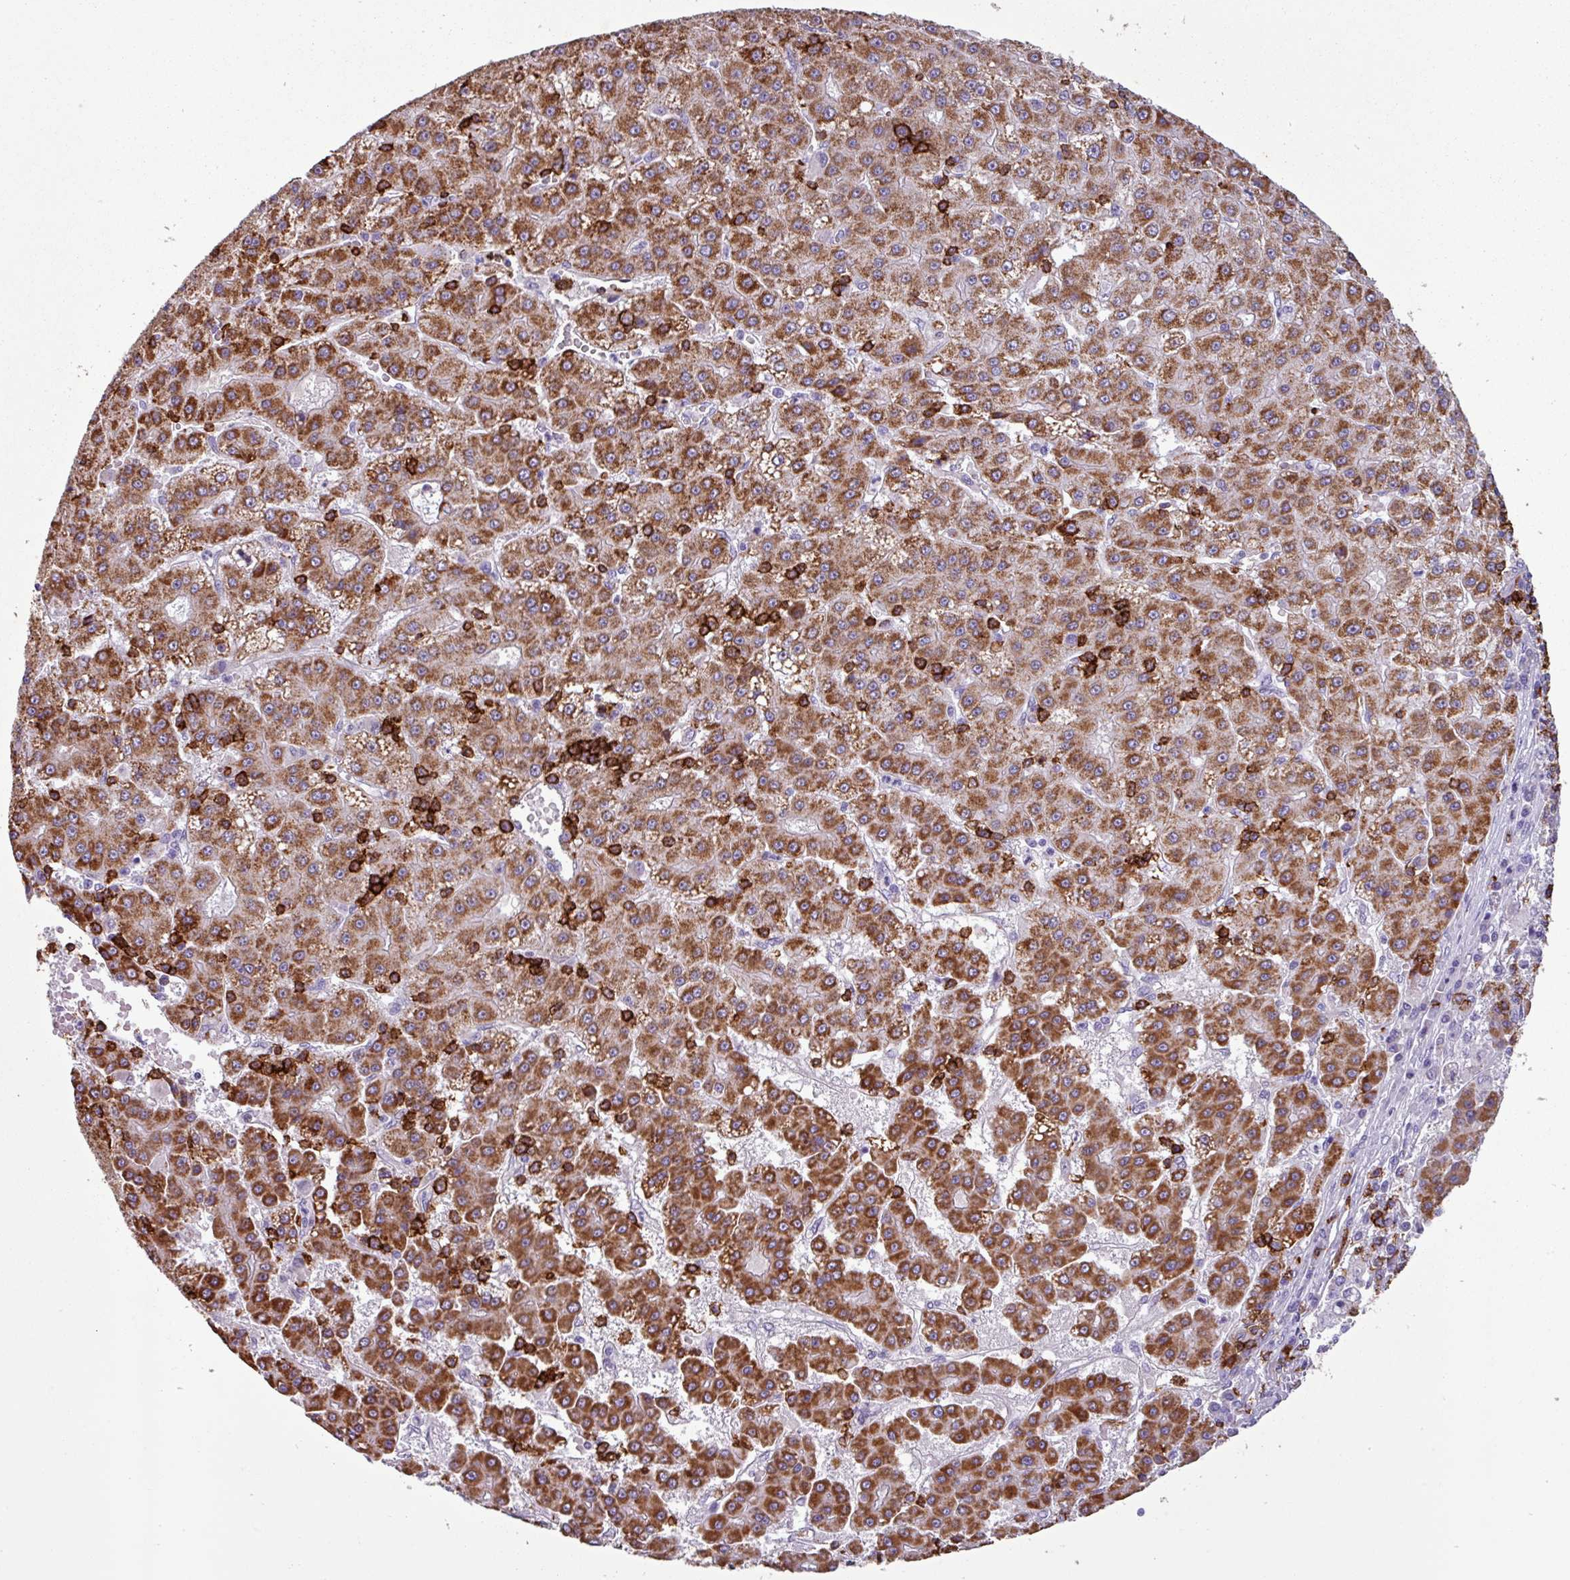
{"staining": {"intensity": "strong", "quantity": ">75%", "location": "cytoplasmic/membranous"}, "tissue": "liver cancer", "cell_type": "Tumor cells", "image_type": "cancer", "snomed": [{"axis": "morphology", "description": "Carcinoma, Hepatocellular, NOS"}, {"axis": "topography", "description": "Liver"}], "caption": "Liver cancer was stained to show a protein in brown. There is high levels of strong cytoplasmic/membranous positivity in about >75% of tumor cells.", "gene": "CD8A", "patient": {"sex": "male", "age": 76}}